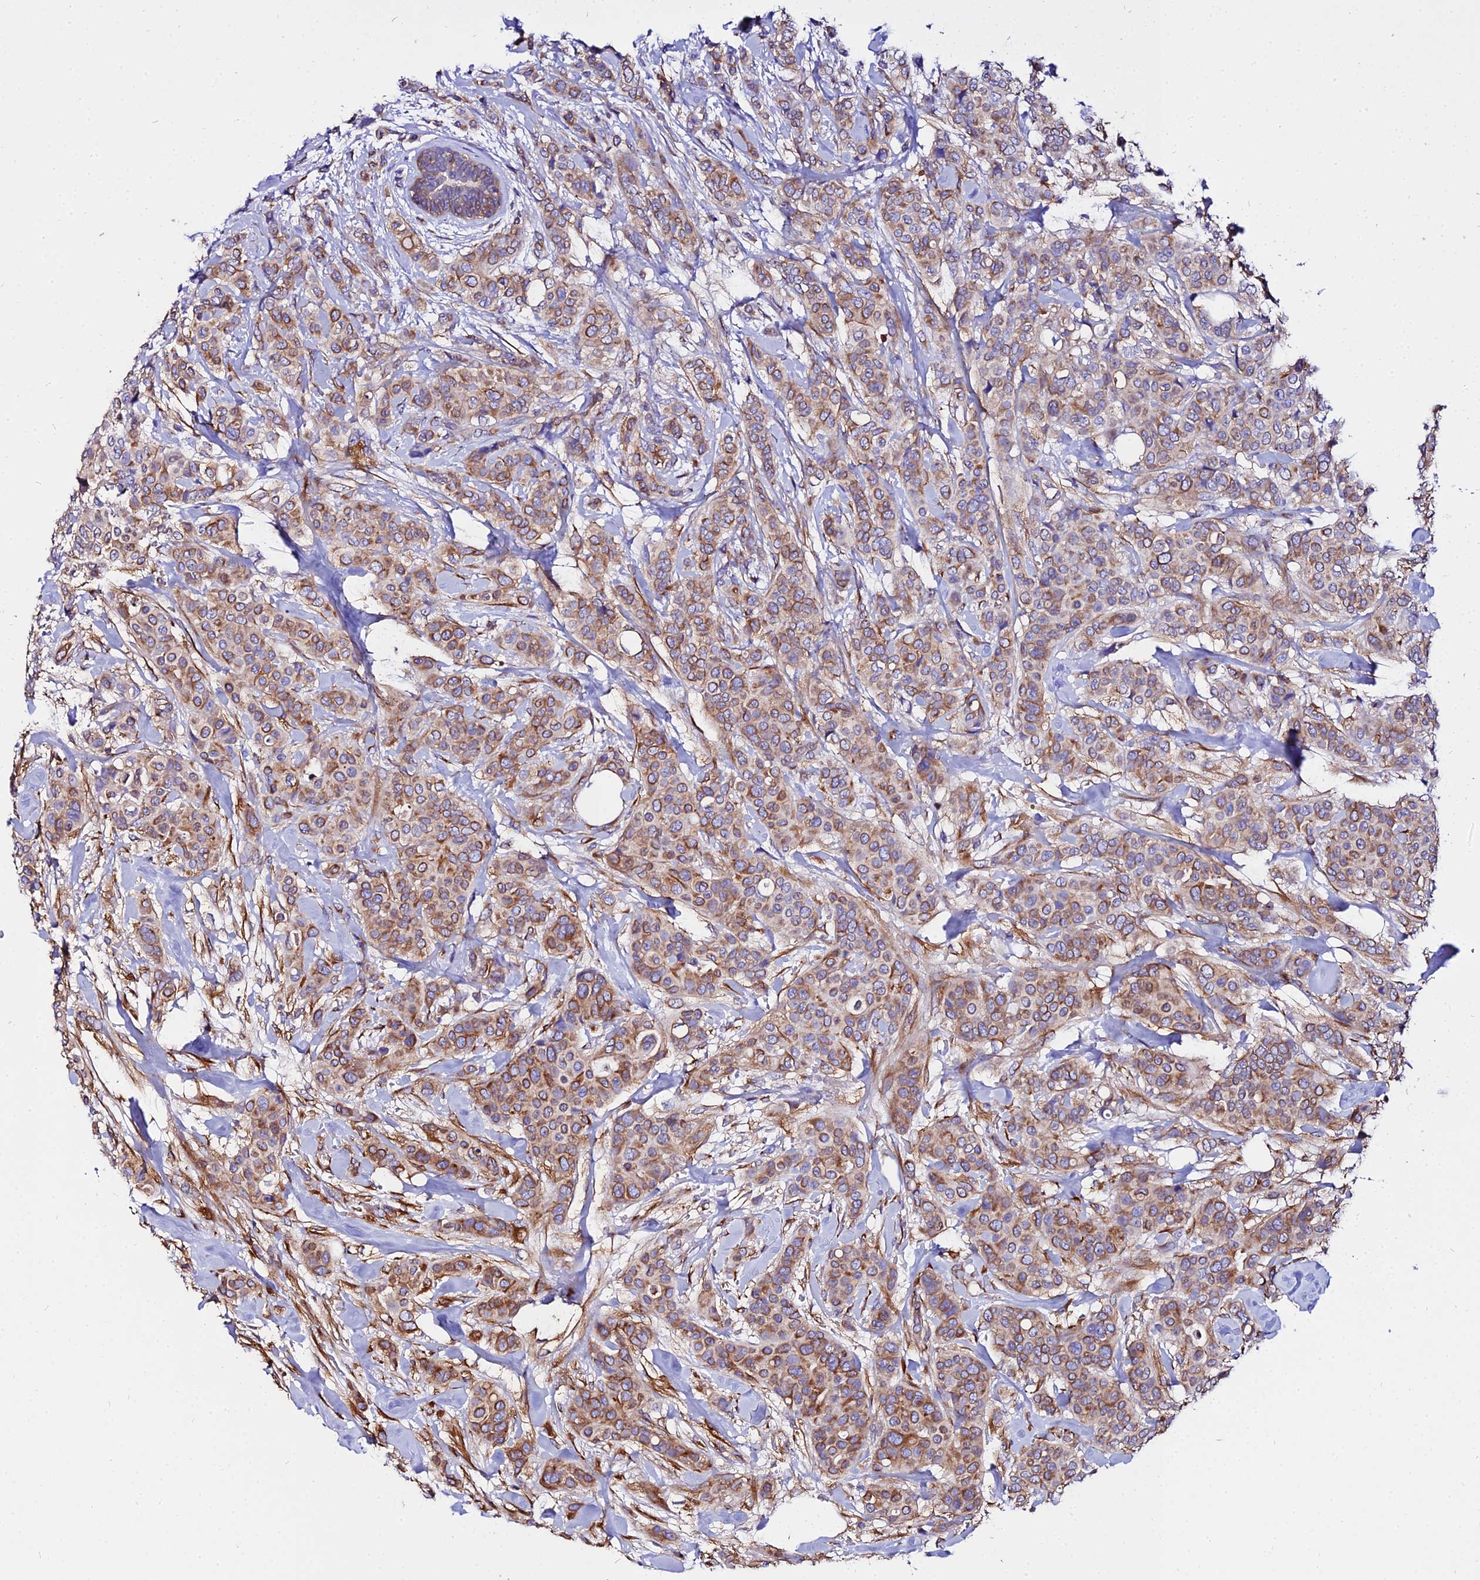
{"staining": {"intensity": "moderate", "quantity": ">75%", "location": "cytoplasmic/membranous"}, "tissue": "breast cancer", "cell_type": "Tumor cells", "image_type": "cancer", "snomed": [{"axis": "morphology", "description": "Lobular carcinoma"}, {"axis": "topography", "description": "Breast"}], "caption": "The immunohistochemical stain labels moderate cytoplasmic/membranous staining in tumor cells of lobular carcinoma (breast) tissue.", "gene": "TUBA3D", "patient": {"sex": "female", "age": 51}}